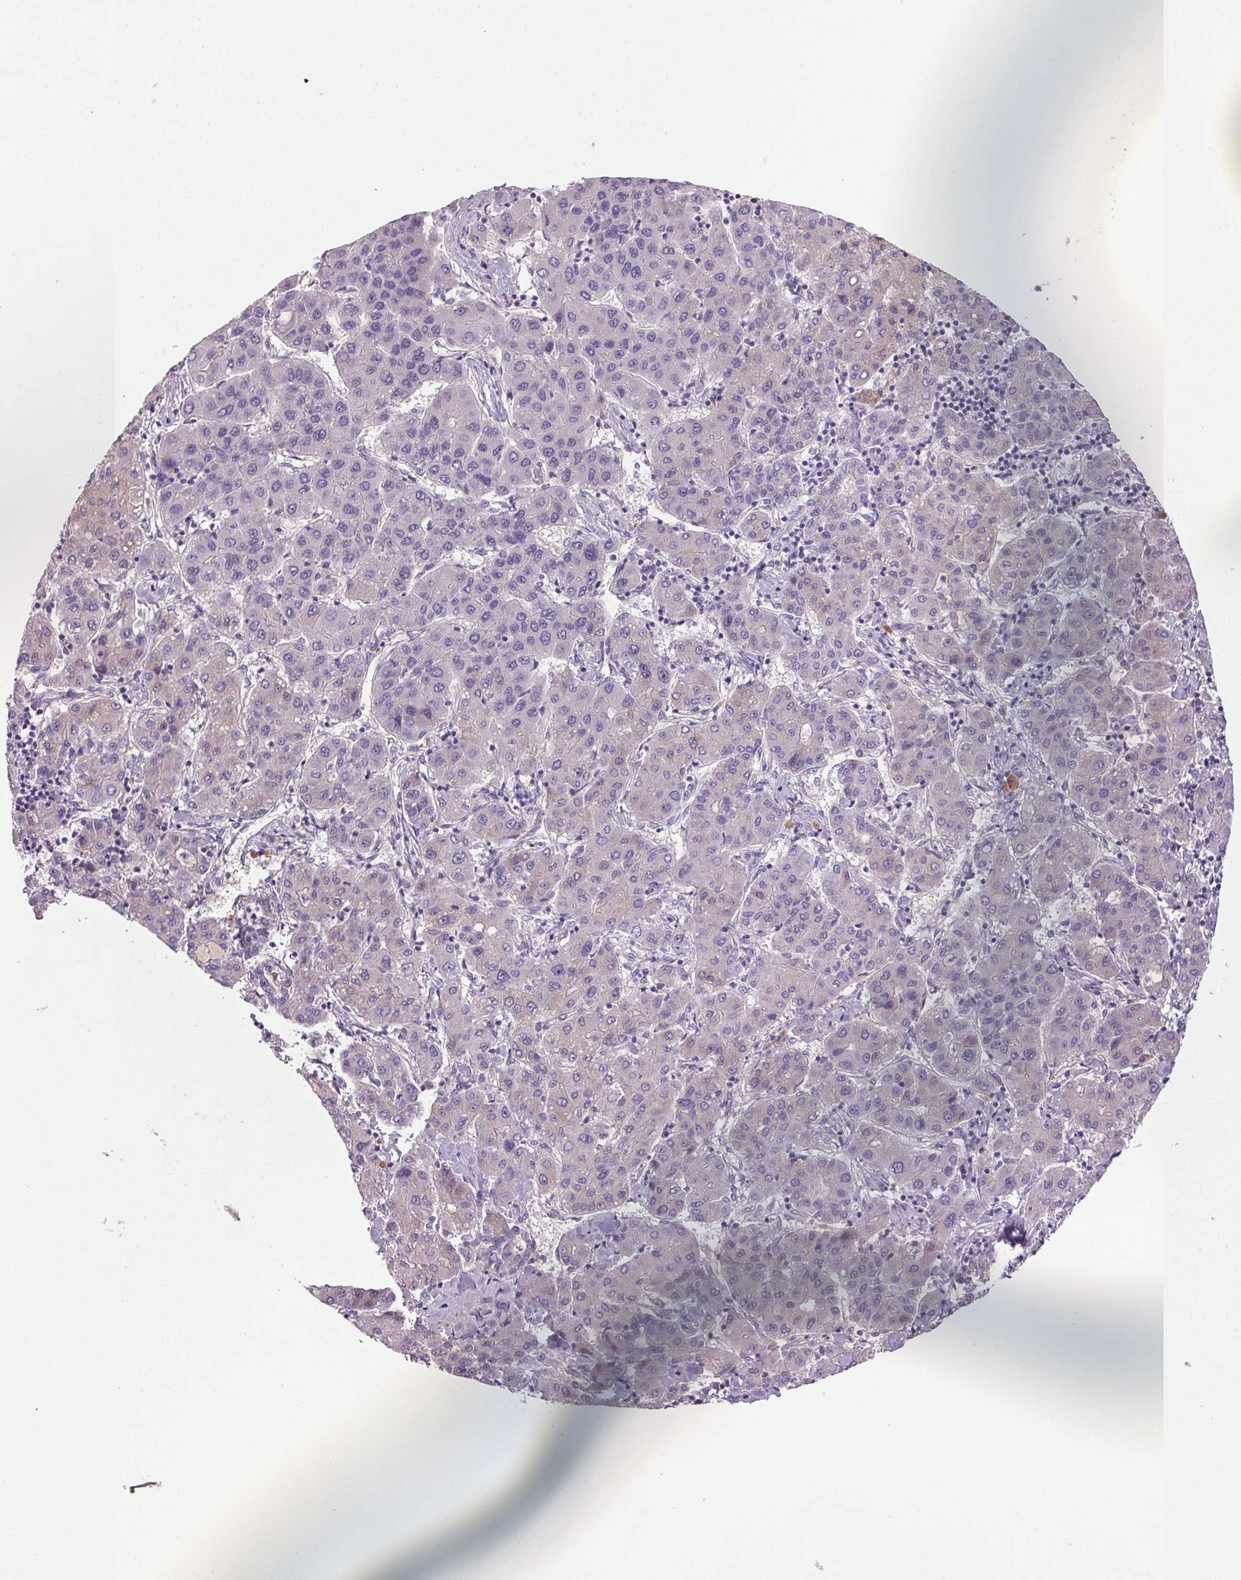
{"staining": {"intensity": "negative", "quantity": "none", "location": "none"}, "tissue": "liver cancer", "cell_type": "Tumor cells", "image_type": "cancer", "snomed": [{"axis": "morphology", "description": "Carcinoma, Hepatocellular, NOS"}, {"axis": "topography", "description": "Liver"}], "caption": "This is an IHC histopathology image of liver cancer. There is no expression in tumor cells.", "gene": "APOC4", "patient": {"sex": "male", "age": 65}}